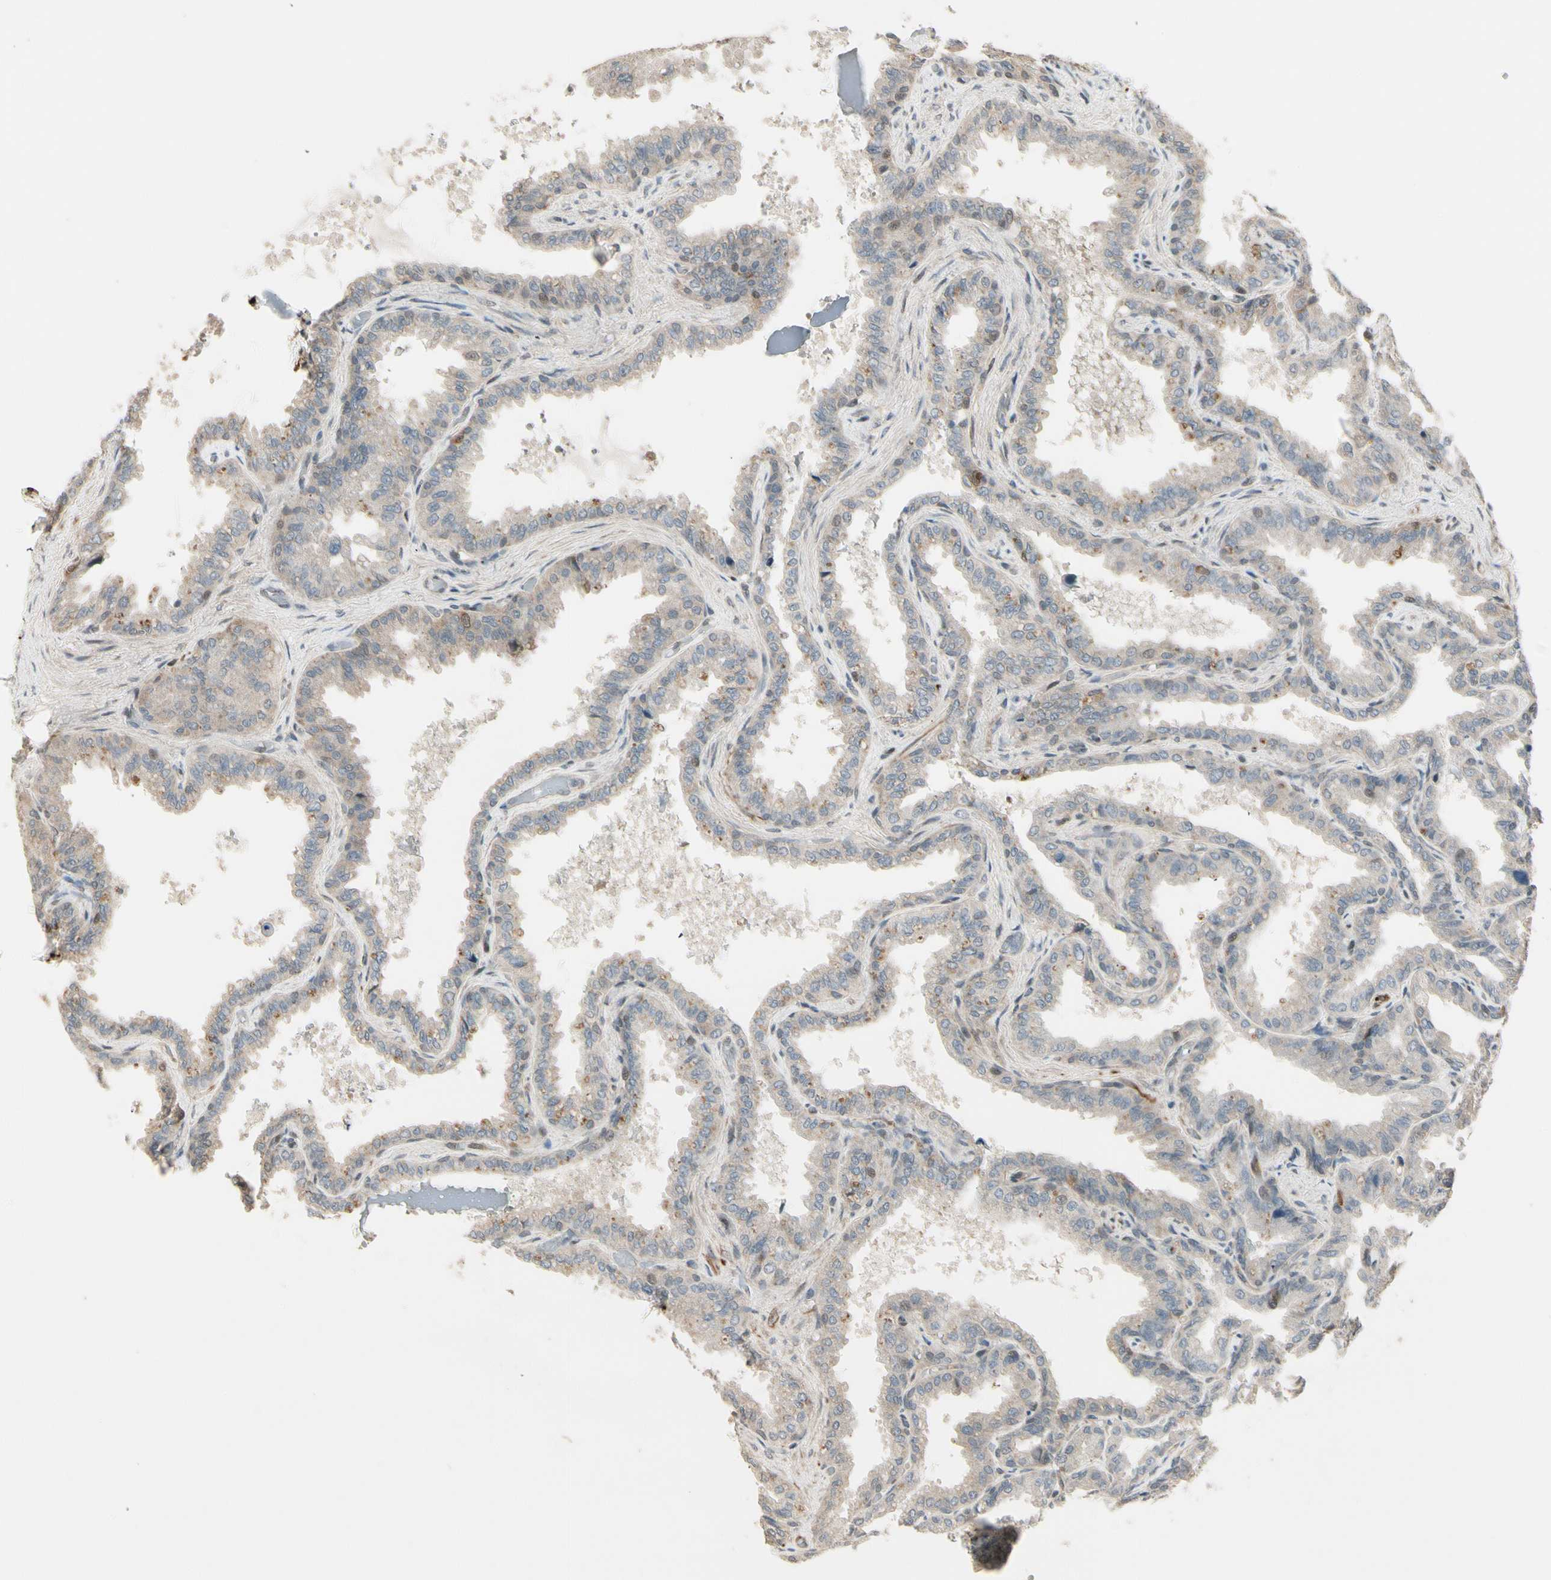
{"staining": {"intensity": "weak", "quantity": ">75%", "location": "cytoplasmic/membranous"}, "tissue": "seminal vesicle", "cell_type": "Glandular cells", "image_type": "normal", "snomed": [{"axis": "morphology", "description": "Normal tissue, NOS"}, {"axis": "topography", "description": "Seminal veicle"}], "caption": "Human seminal vesicle stained for a protein (brown) displays weak cytoplasmic/membranous positive expression in about >75% of glandular cells.", "gene": "SVBP", "patient": {"sex": "male", "age": 46}}